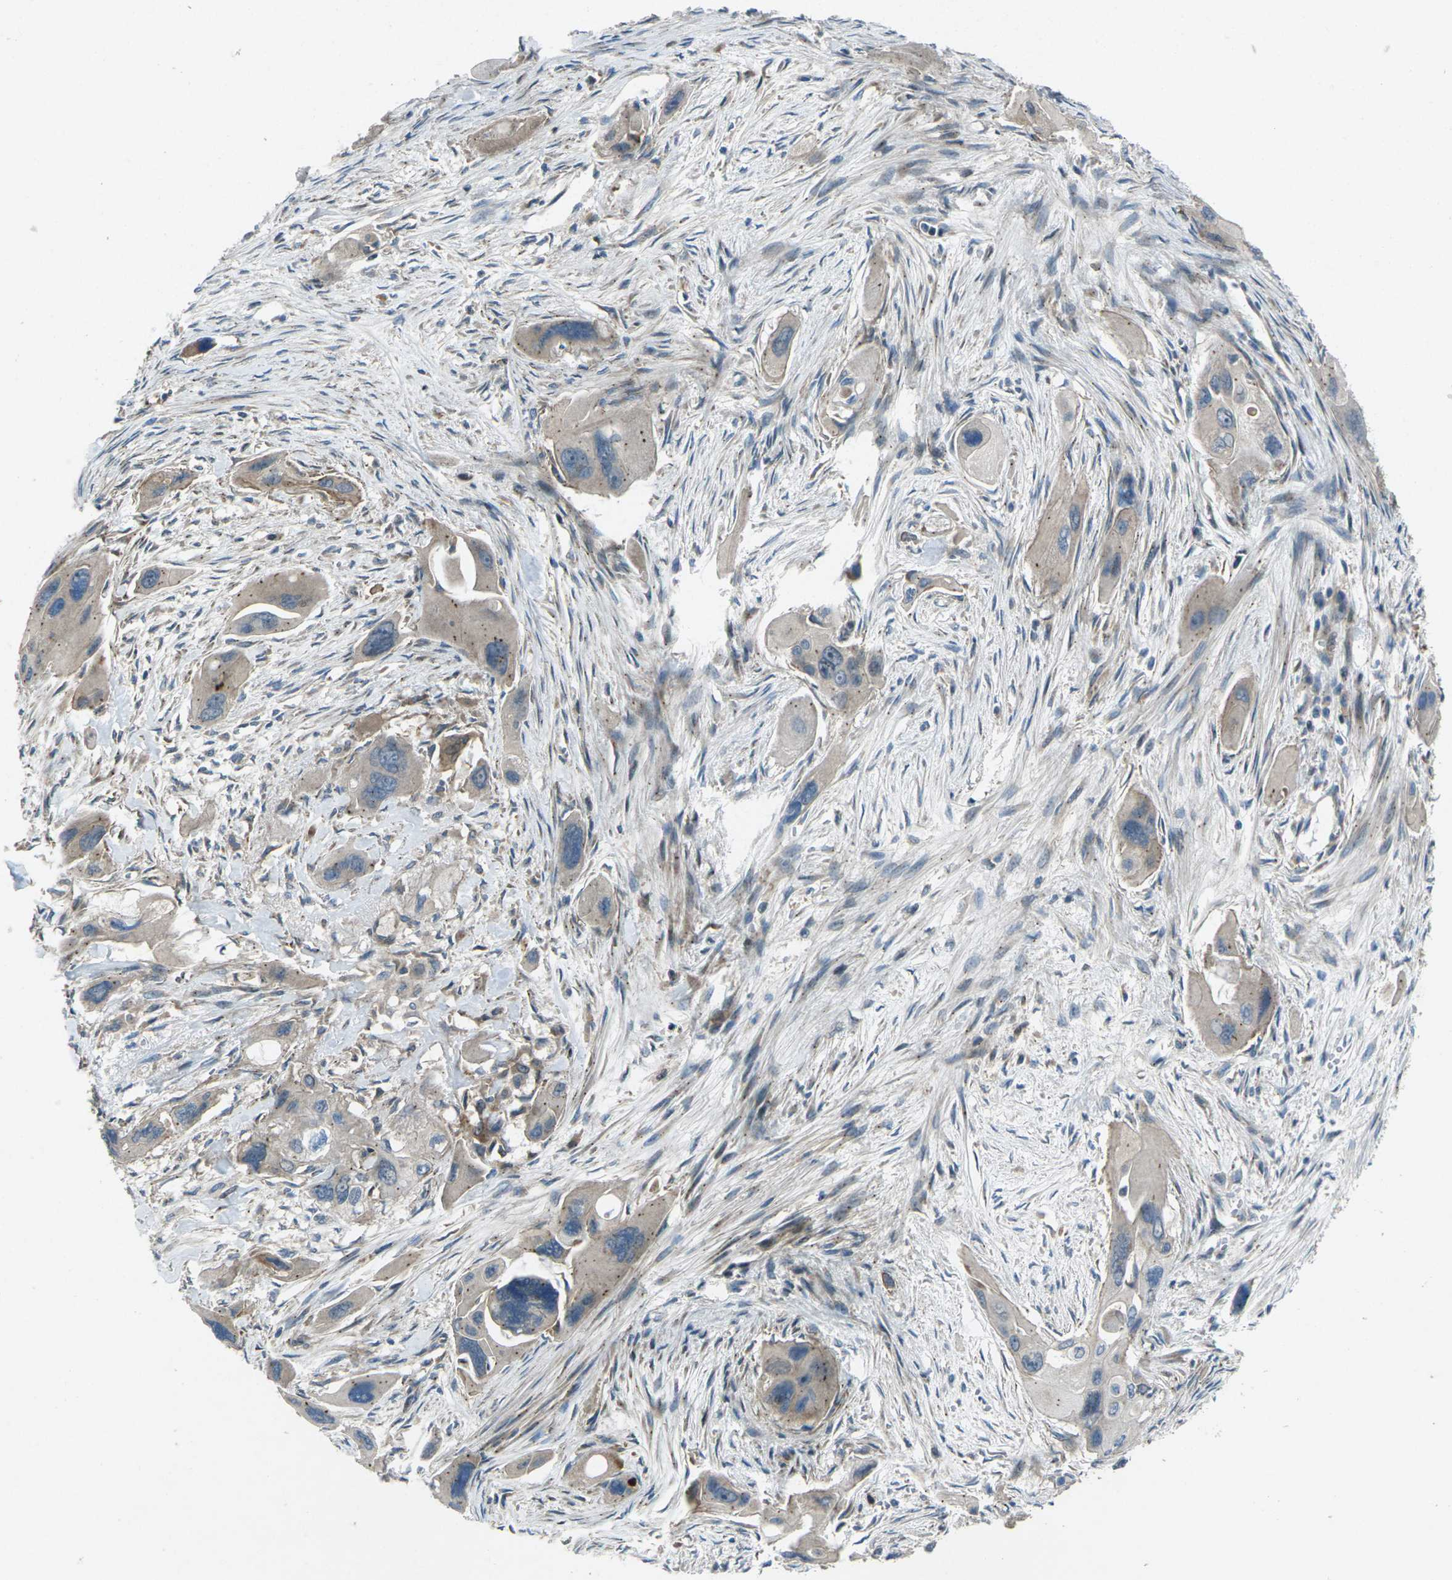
{"staining": {"intensity": "weak", "quantity": ">75%", "location": "cytoplasmic/membranous"}, "tissue": "pancreatic cancer", "cell_type": "Tumor cells", "image_type": "cancer", "snomed": [{"axis": "morphology", "description": "Adenocarcinoma, NOS"}, {"axis": "topography", "description": "Pancreas"}], "caption": "Brown immunohistochemical staining in pancreatic cancer (adenocarcinoma) displays weak cytoplasmic/membranous positivity in about >75% of tumor cells.", "gene": "EDNRA", "patient": {"sex": "male", "age": 73}}